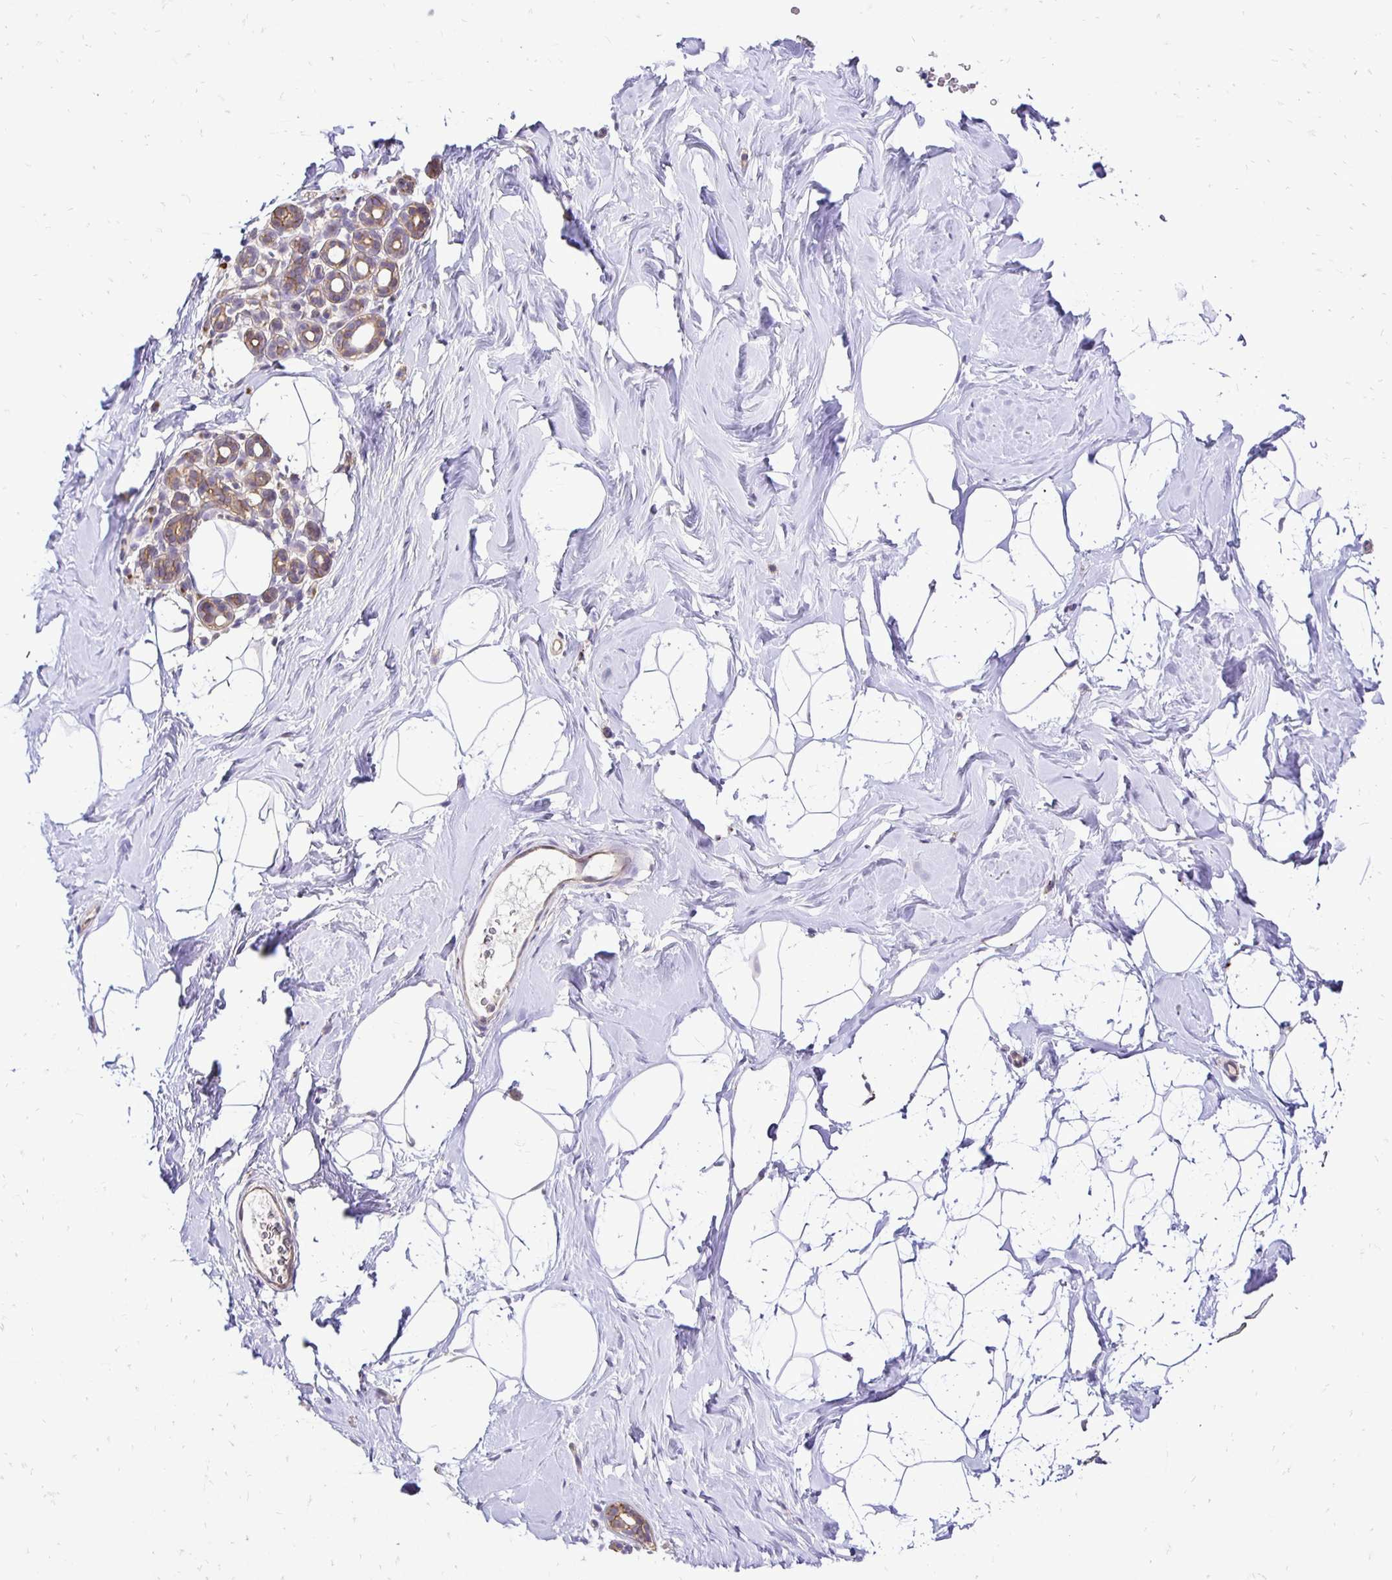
{"staining": {"intensity": "negative", "quantity": "none", "location": "none"}, "tissue": "breast", "cell_type": "Adipocytes", "image_type": "normal", "snomed": [{"axis": "morphology", "description": "Normal tissue, NOS"}, {"axis": "topography", "description": "Breast"}], "caption": "This micrograph is of benign breast stained with immunohistochemistry to label a protein in brown with the nuclei are counter-stained blue. There is no staining in adipocytes.", "gene": "SLC9A1", "patient": {"sex": "female", "age": 32}}